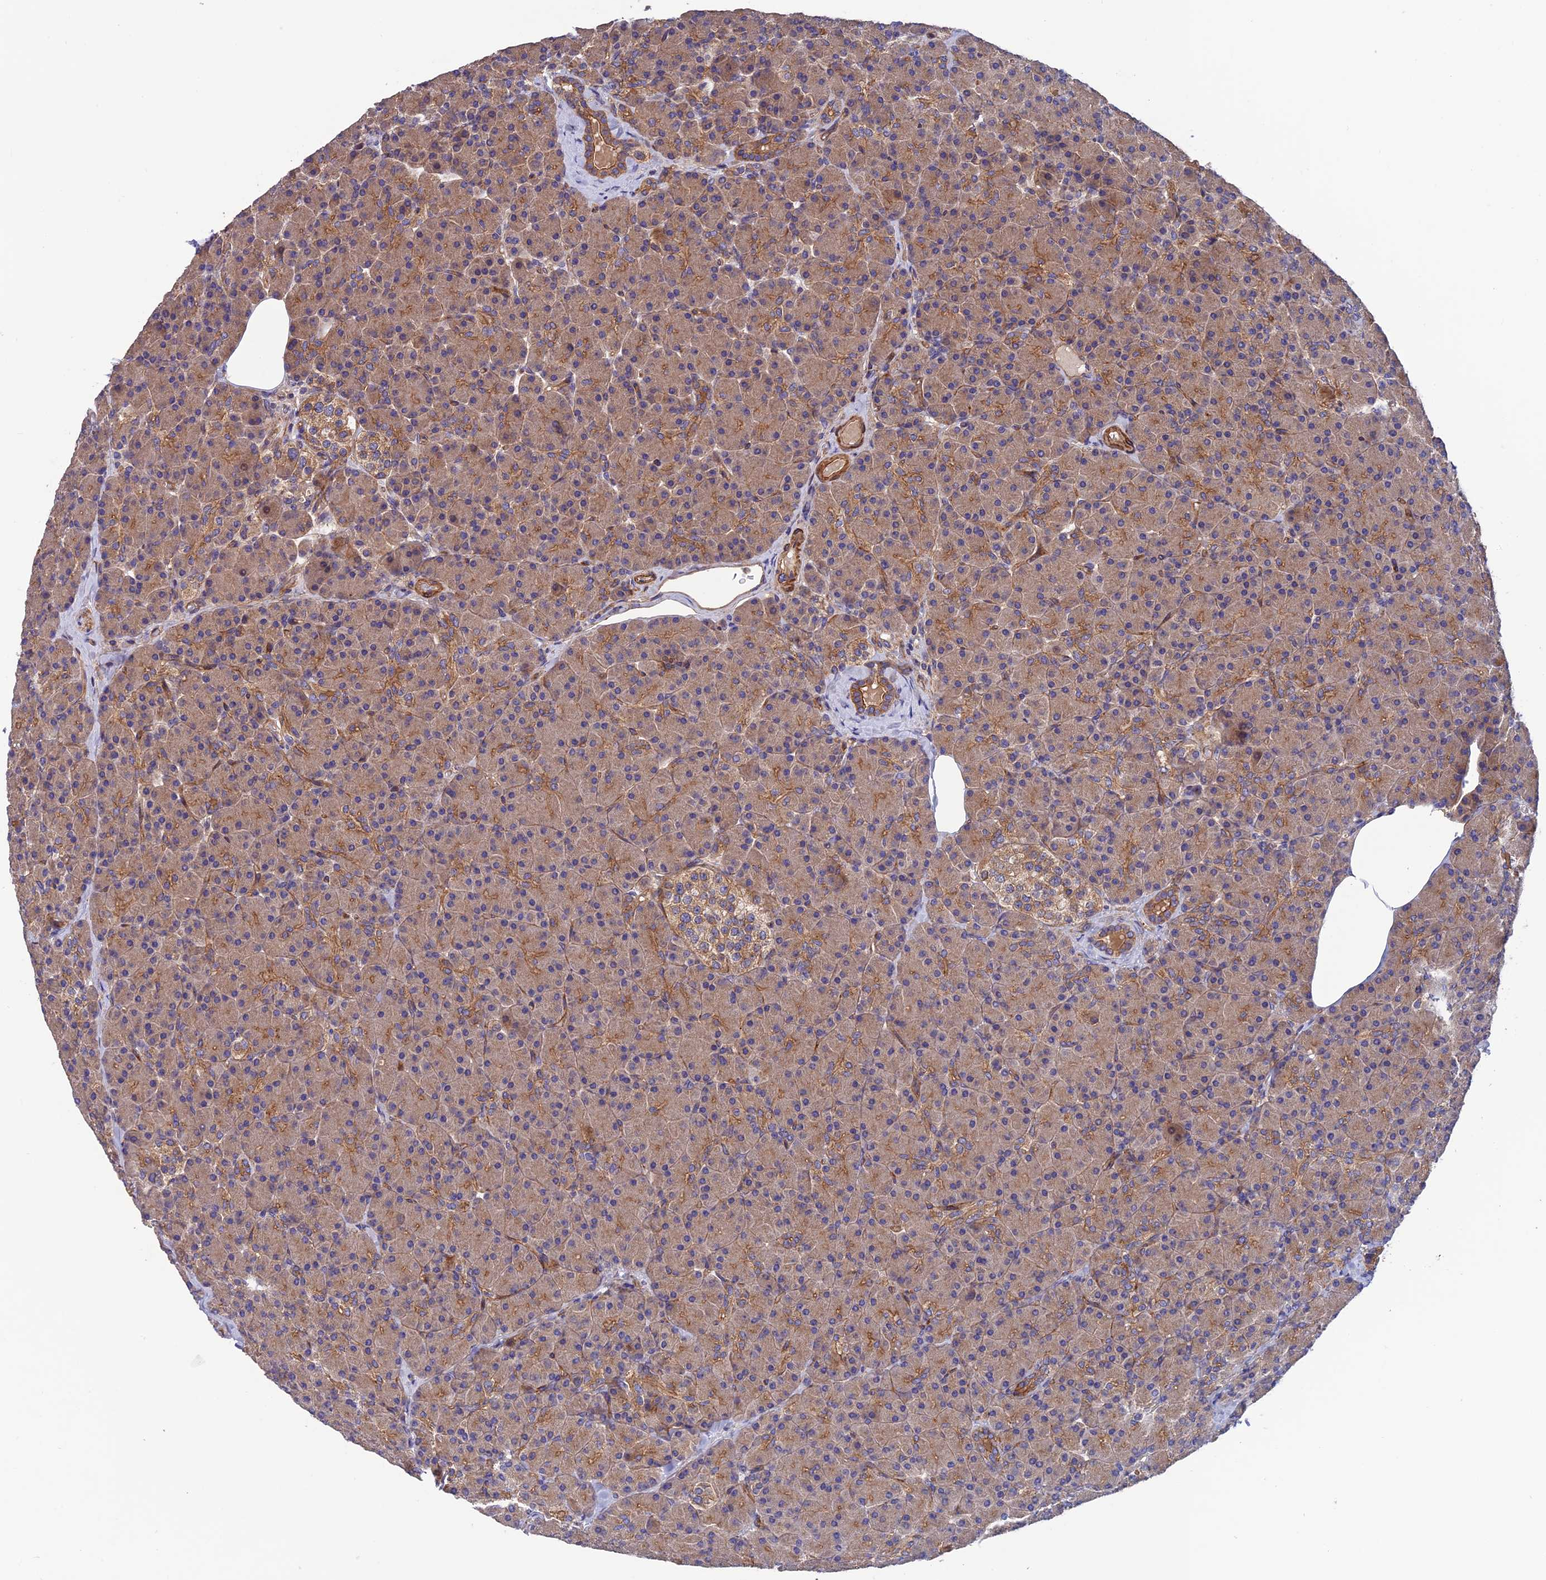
{"staining": {"intensity": "moderate", "quantity": ">75%", "location": "cytoplasmic/membranous"}, "tissue": "pancreas", "cell_type": "Exocrine glandular cells", "image_type": "normal", "snomed": [{"axis": "morphology", "description": "Normal tissue, NOS"}, {"axis": "topography", "description": "Pancreas"}], "caption": "Immunohistochemical staining of unremarkable pancreas reveals >75% levels of moderate cytoplasmic/membranous protein staining in about >75% of exocrine glandular cells.", "gene": "ADAMTS15", "patient": {"sex": "female", "age": 43}}